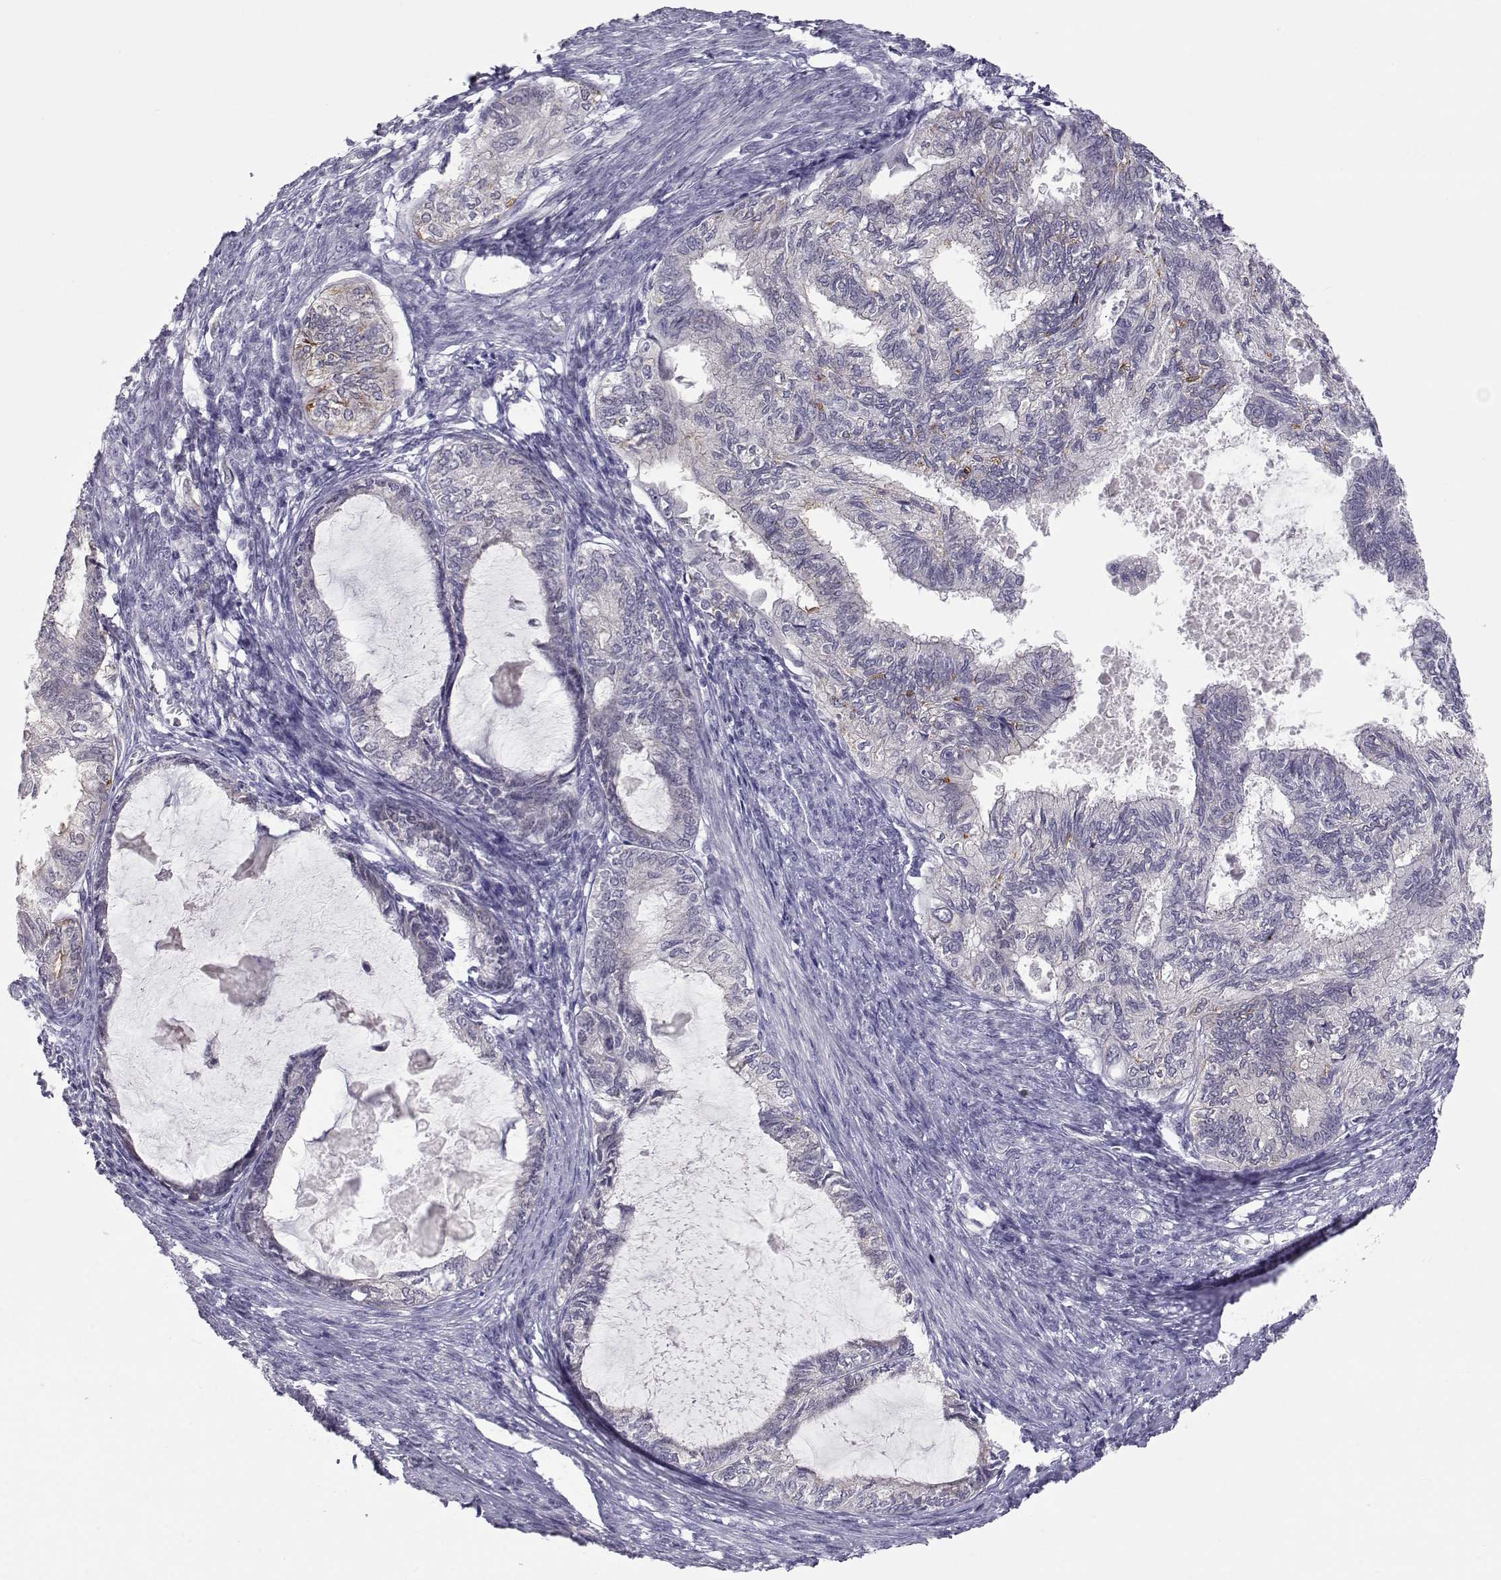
{"staining": {"intensity": "negative", "quantity": "none", "location": "none"}, "tissue": "endometrial cancer", "cell_type": "Tumor cells", "image_type": "cancer", "snomed": [{"axis": "morphology", "description": "Adenocarcinoma, NOS"}, {"axis": "topography", "description": "Endometrium"}], "caption": "Adenocarcinoma (endometrial) was stained to show a protein in brown. There is no significant positivity in tumor cells.", "gene": "NPVF", "patient": {"sex": "female", "age": 86}}